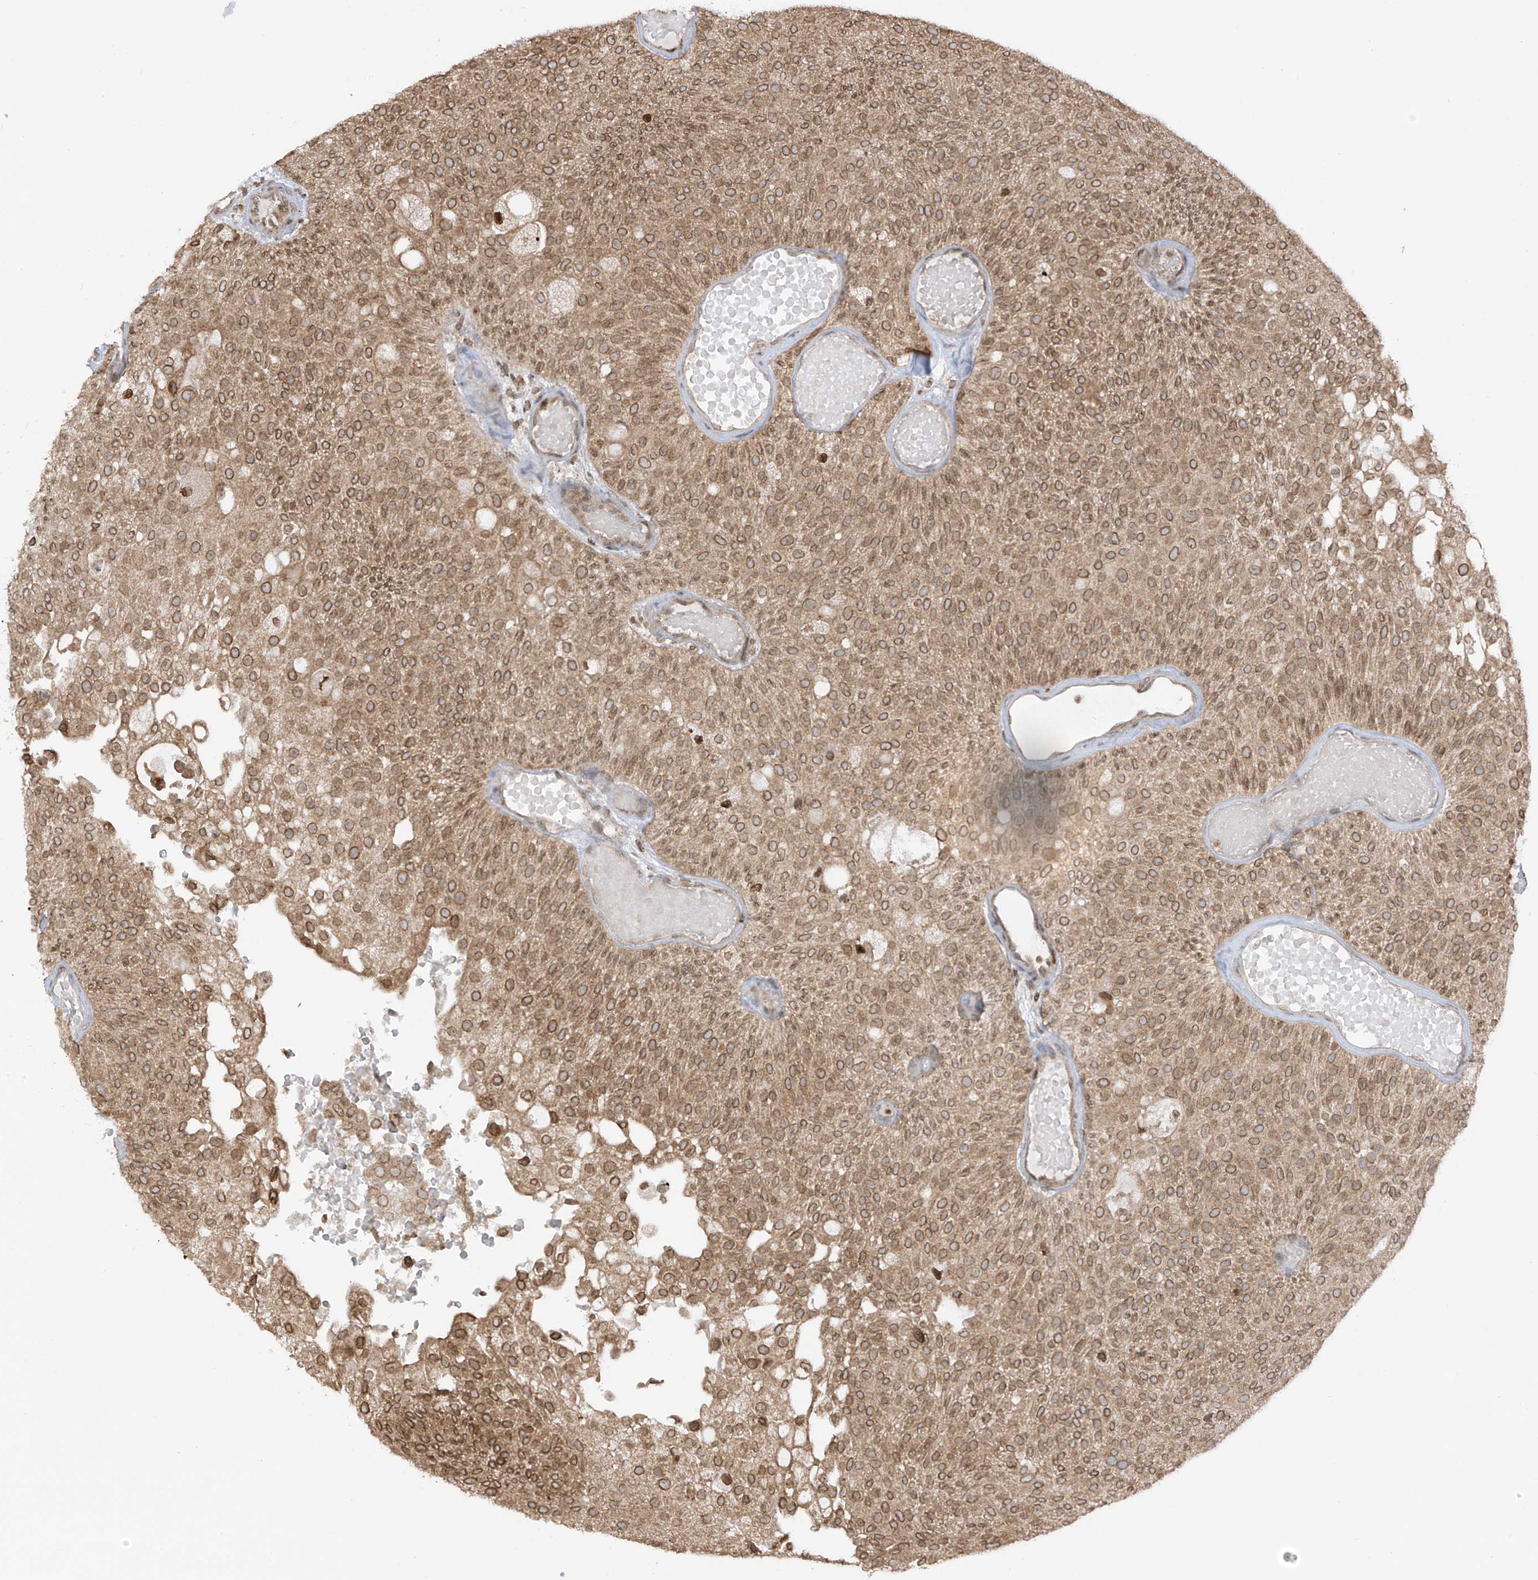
{"staining": {"intensity": "moderate", "quantity": ">75%", "location": "cytoplasmic/membranous,nuclear"}, "tissue": "urothelial cancer", "cell_type": "Tumor cells", "image_type": "cancer", "snomed": [{"axis": "morphology", "description": "Urothelial carcinoma, Low grade"}, {"axis": "topography", "description": "Urinary bladder"}], "caption": "Protein analysis of urothelial carcinoma (low-grade) tissue demonstrates moderate cytoplasmic/membranous and nuclear staining in about >75% of tumor cells.", "gene": "KPNB1", "patient": {"sex": "male", "age": 78}}